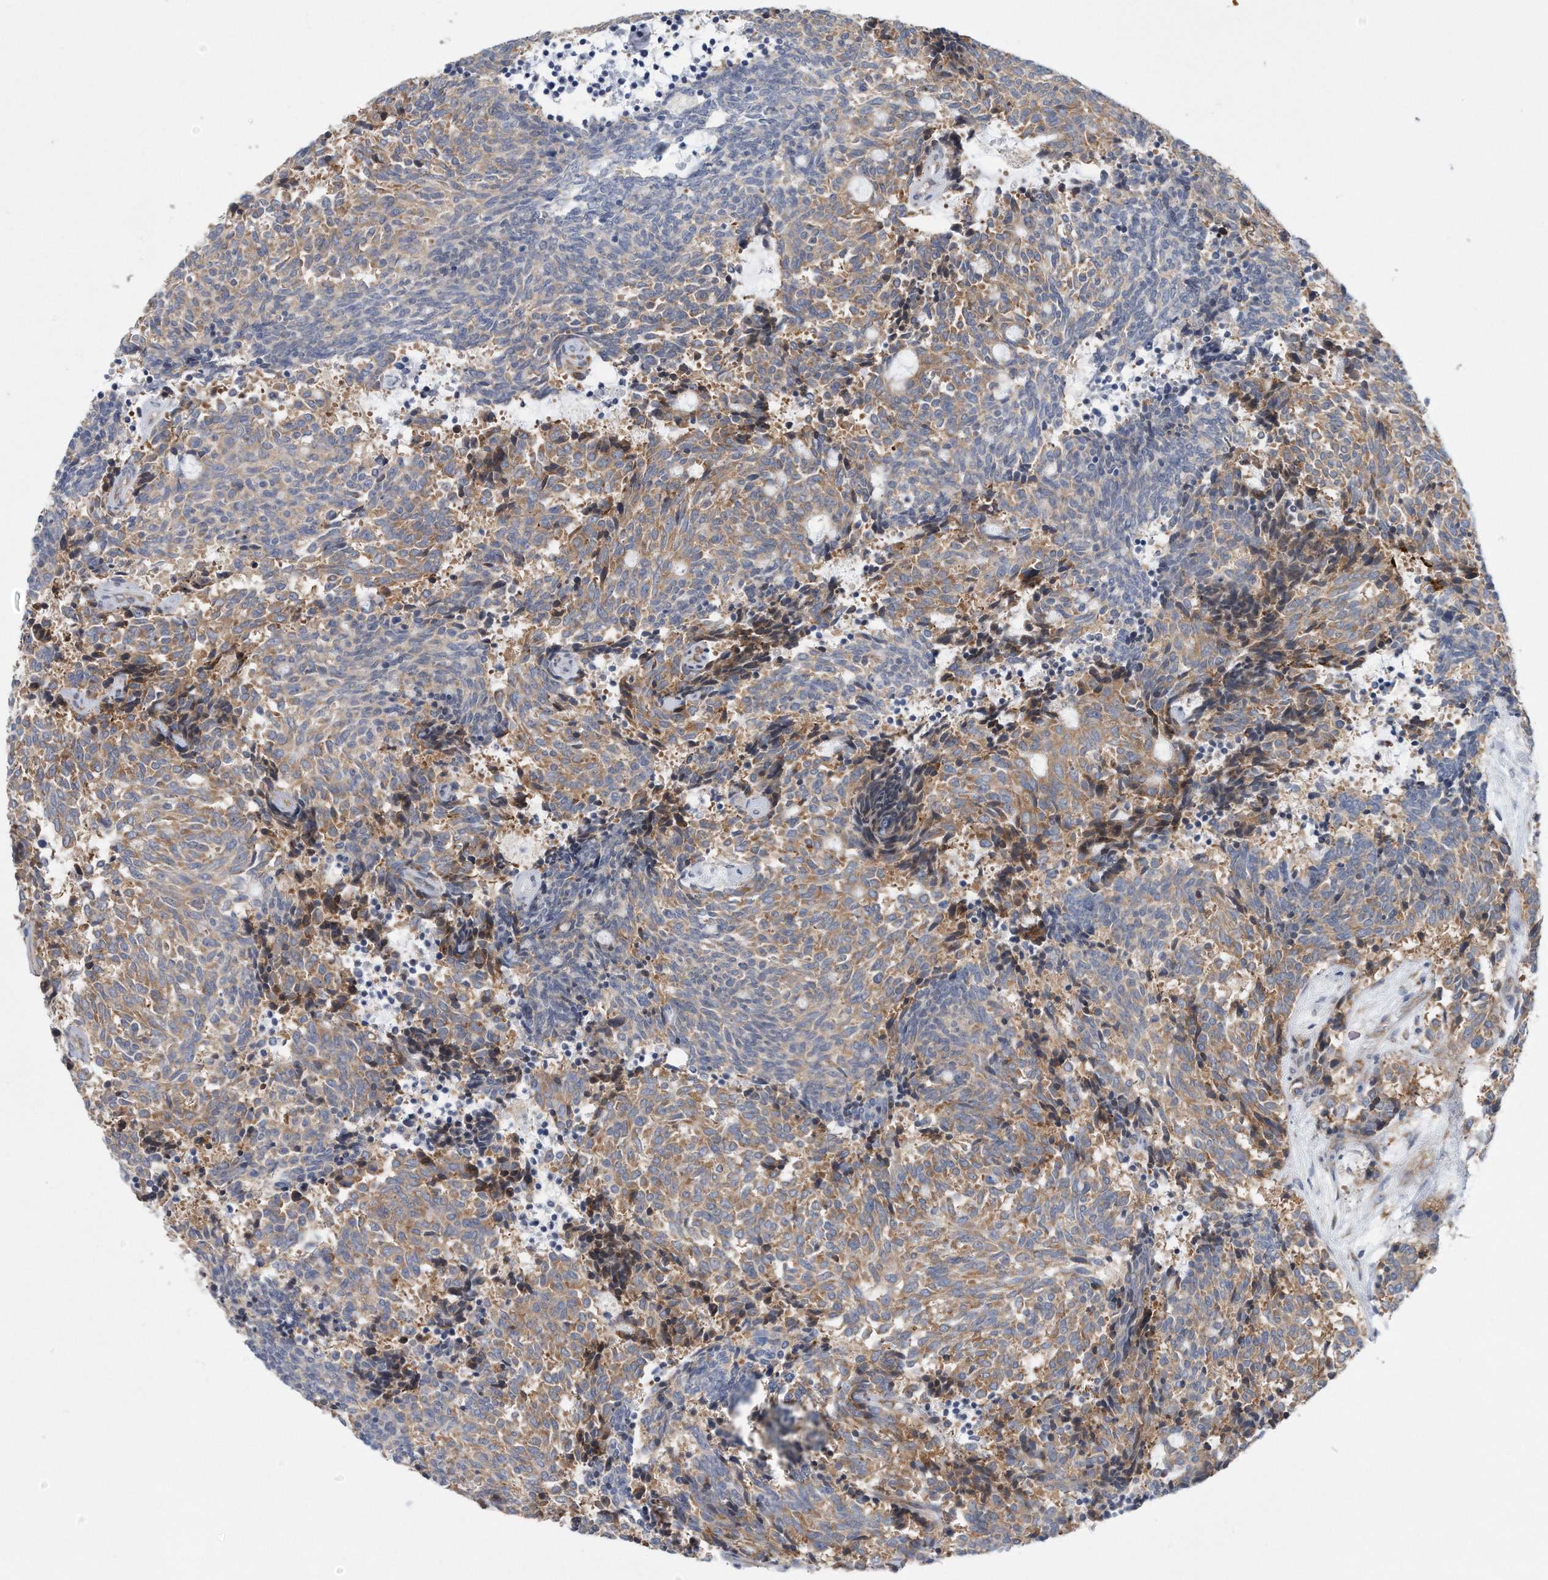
{"staining": {"intensity": "moderate", "quantity": "25%-75%", "location": "cytoplasmic/membranous"}, "tissue": "carcinoid", "cell_type": "Tumor cells", "image_type": "cancer", "snomed": [{"axis": "morphology", "description": "Carcinoid, malignant, NOS"}, {"axis": "topography", "description": "Pancreas"}], "caption": "Carcinoid stained with DAB (3,3'-diaminobenzidine) immunohistochemistry (IHC) demonstrates medium levels of moderate cytoplasmic/membranous positivity in approximately 25%-75% of tumor cells.", "gene": "RPL26L1", "patient": {"sex": "female", "age": 54}}